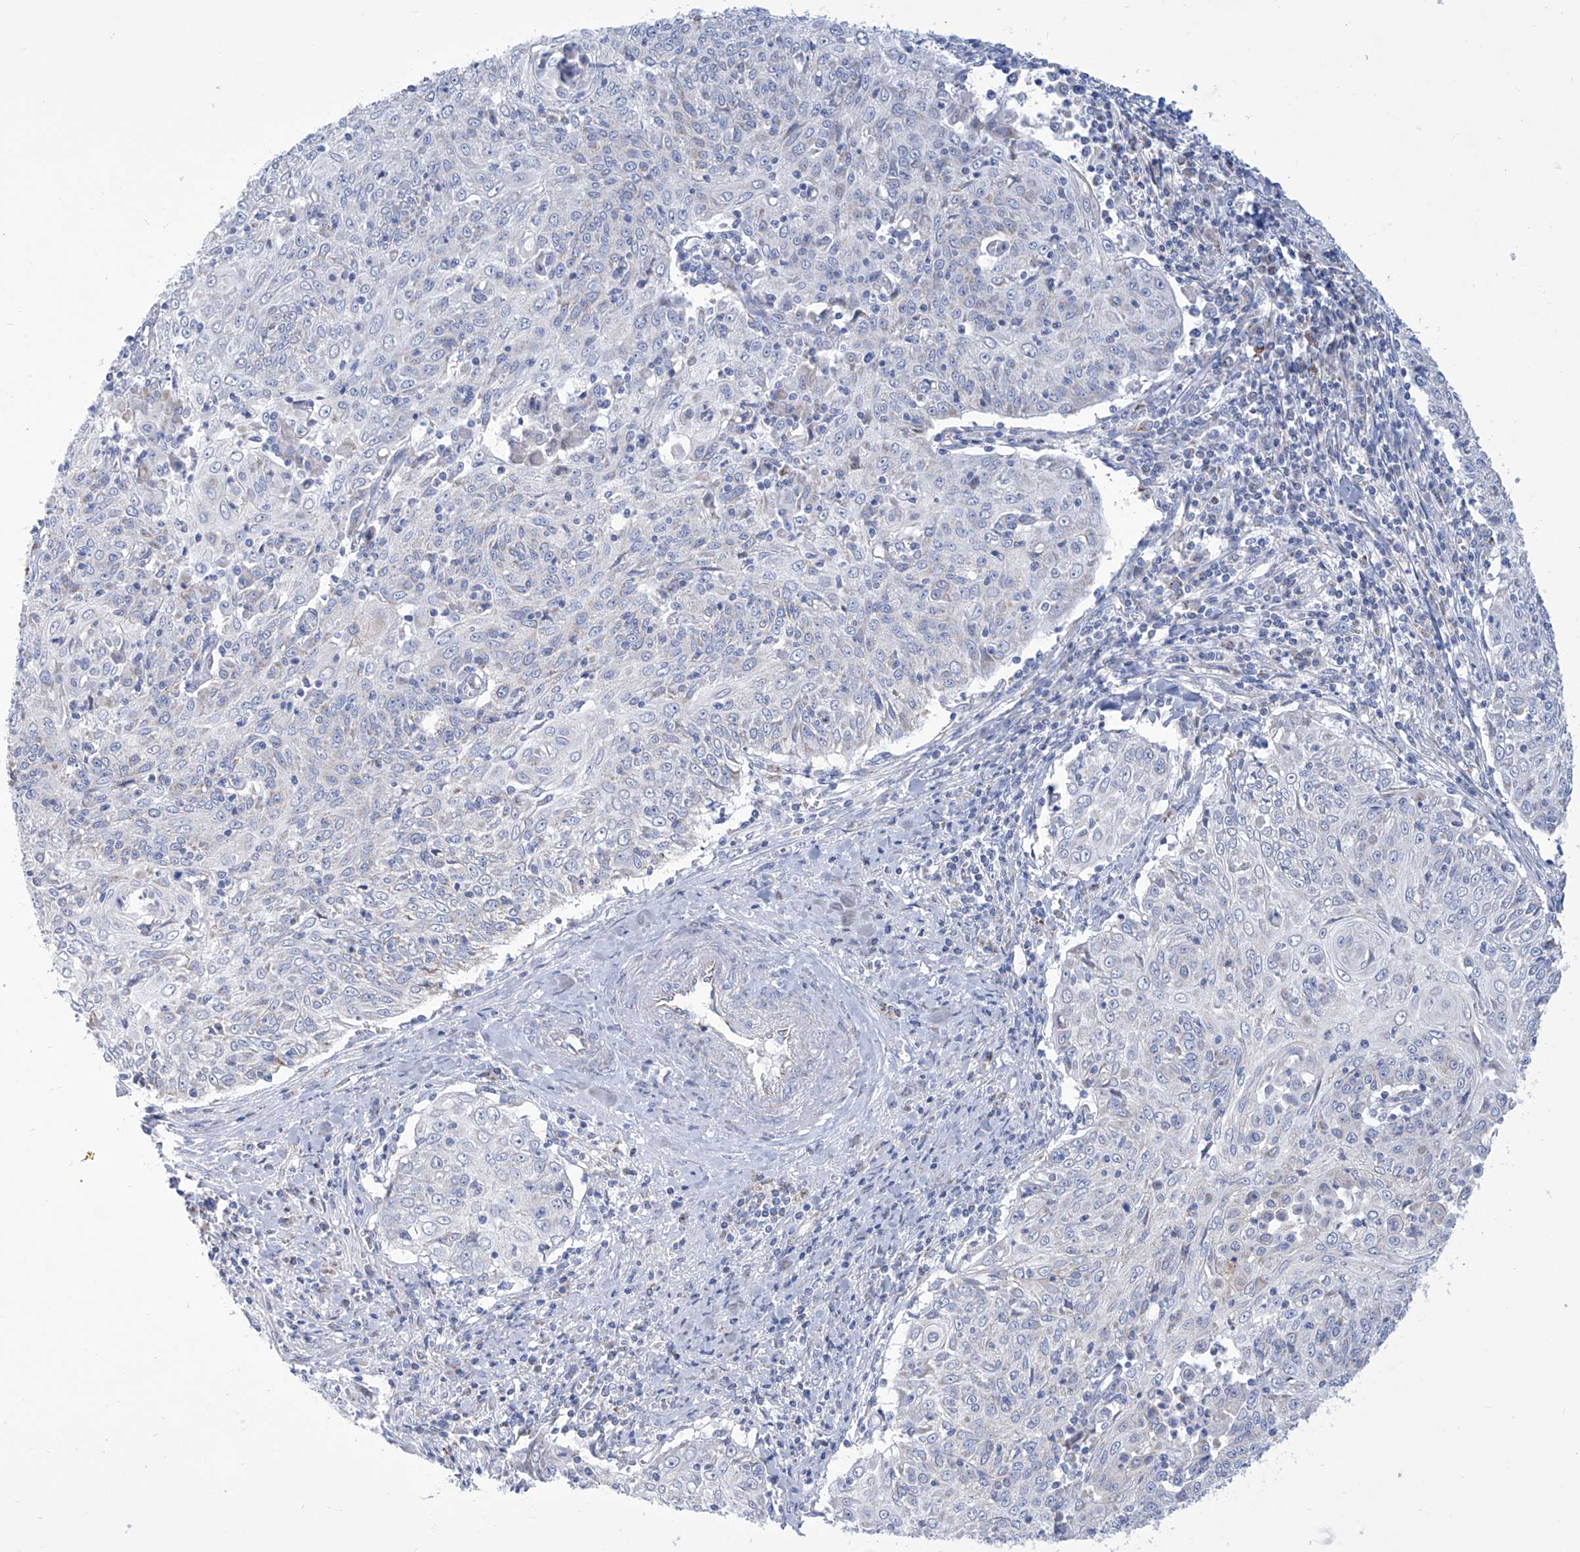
{"staining": {"intensity": "negative", "quantity": "none", "location": "none"}, "tissue": "cervical cancer", "cell_type": "Tumor cells", "image_type": "cancer", "snomed": [{"axis": "morphology", "description": "Squamous cell carcinoma, NOS"}, {"axis": "topography", "description": "Cervix"}], "caption": "Tumor cells show no significant protein staining in cervical cancer.", "gene": "ALDH6A1", "patient": {"sex": "female", "age": 48}}